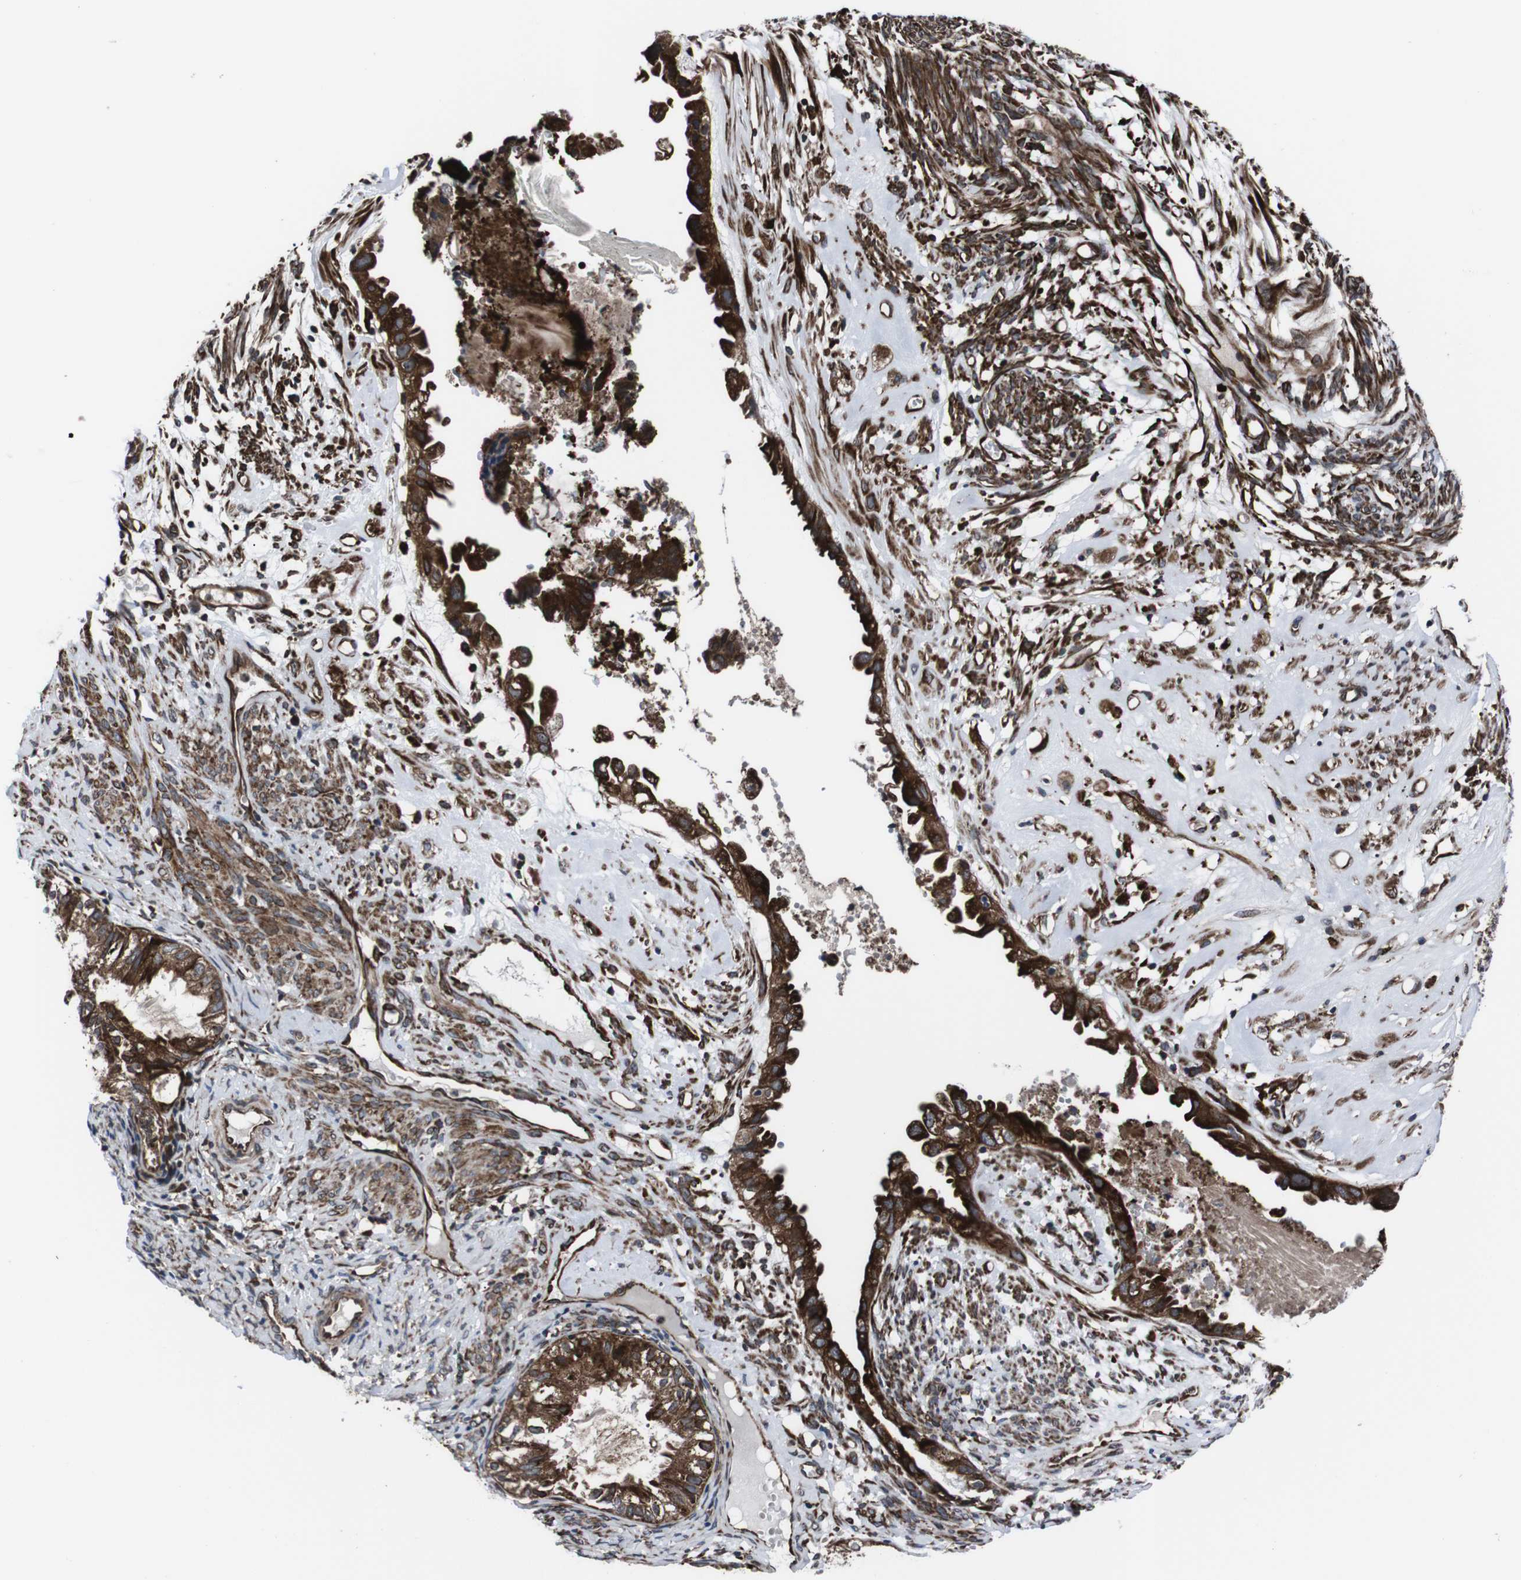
{"staining": {"intensity": "strong", "quantity": ">75%", "location": "cytoplasmic/membranous"}, "tissue": "cervical cancer", "cell_type": "Tumor cells", "image_type": "cancer", "snomed": [{"axis": "morphology", "description": "Normal tissue, NOS"}, {"axis": "morphology", "description": "Adenocarcinoma, NOS"}, {"axis": "topography", "description": "Cervix"}, {"axis": "topography", "description": "Endometrium"}], "caption": "Adenocarcinoma (cervical) tissue reveals strong cytoplasmic/membranous expression in about >75% of tumor cells, visualized by immunohistochemistry. (Brightfield microscopy of DAB IHC at high magnification).", "gene": "EIF4A2", "patient": {"sex": "female", "age": 86}}